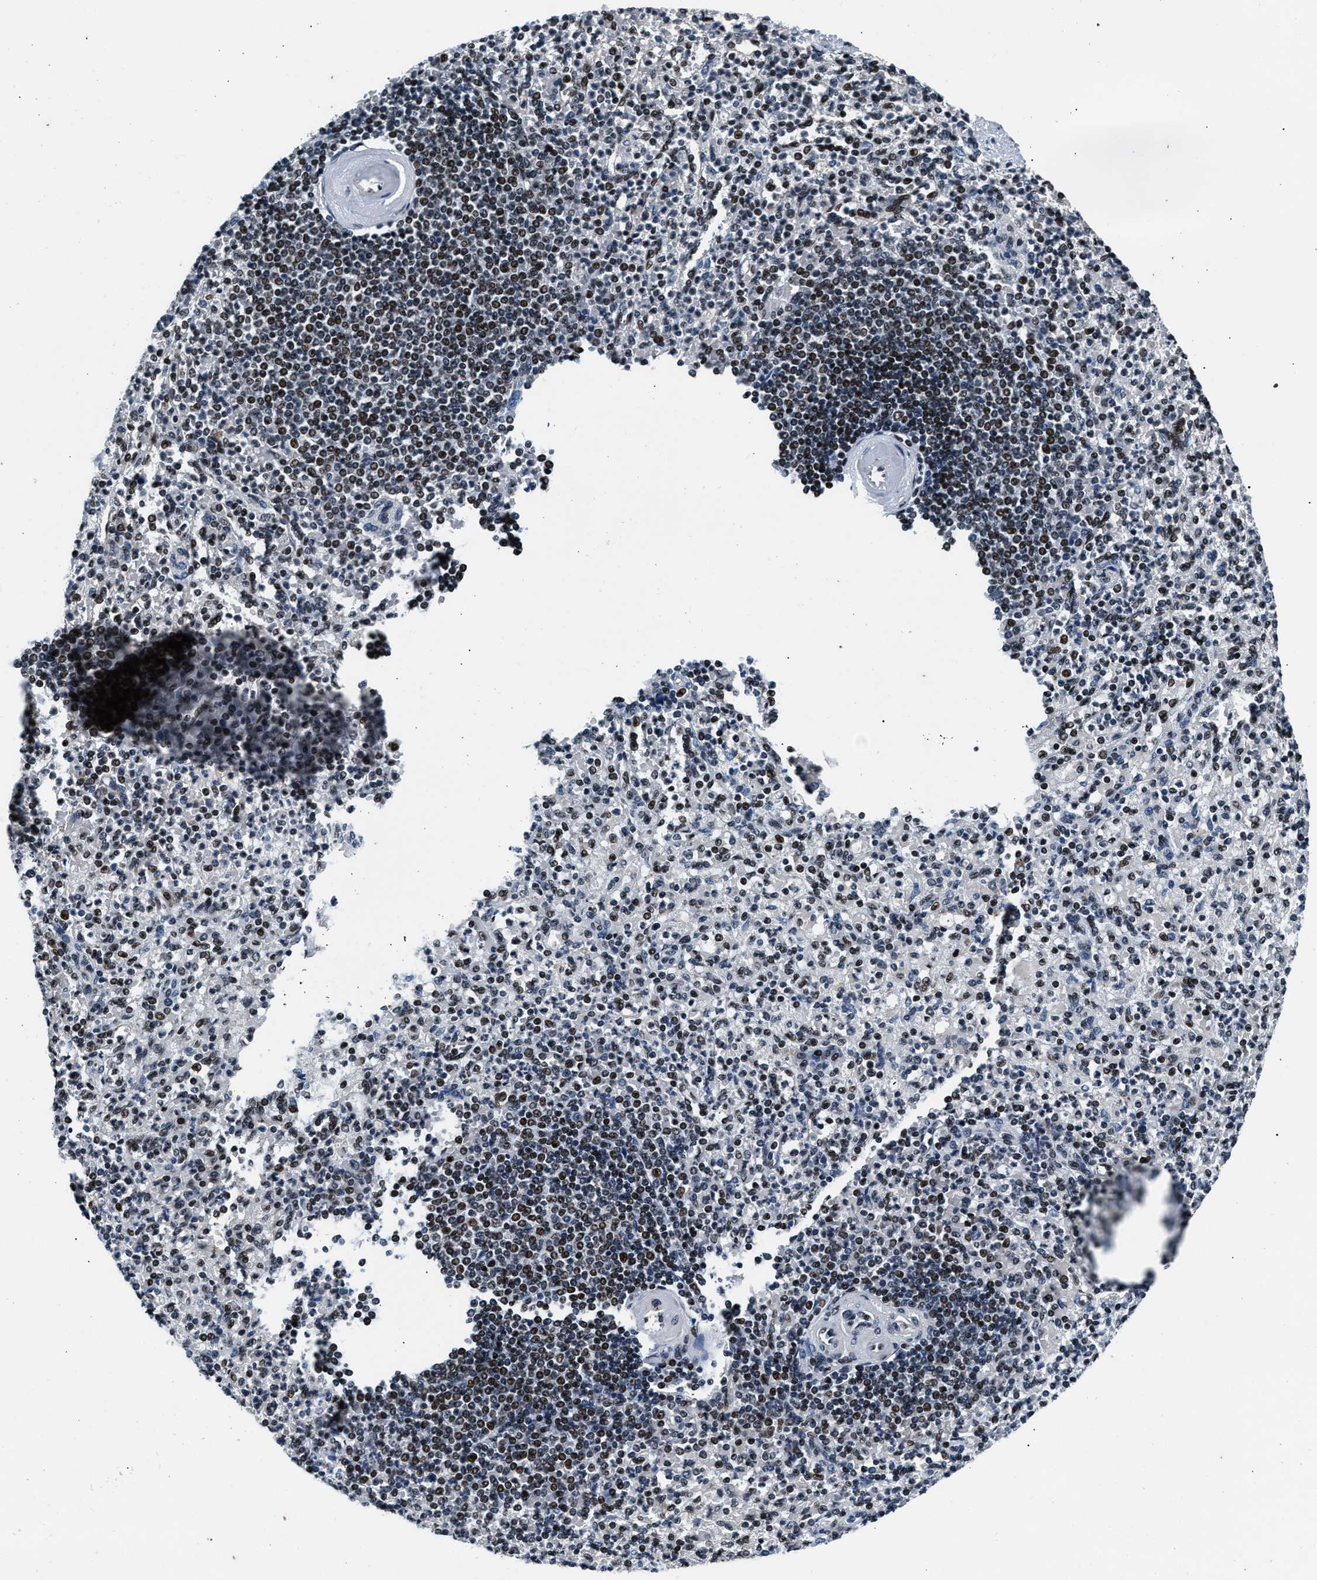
{"staining": {"intensity": "strong", "quantity": "25%-75%", "location": "nuclear"}, "tissue": "spleen", "cell_type": "Cells in red pulp", "image_type": "normal", "snomed": [{"axis": "morphology", "description": "Normal tissue, NOS"}, {"axis": "topography", "description": "Spleen"}], "caption": "This image exhibits immunohistochemistry (IHC) staining of benign spleen, with high strong nuclear expression in approximately 25%-75% of cells in red pulp.", "gene": "PRRC2B", "patient": {"sex": "female", "age": 74}}